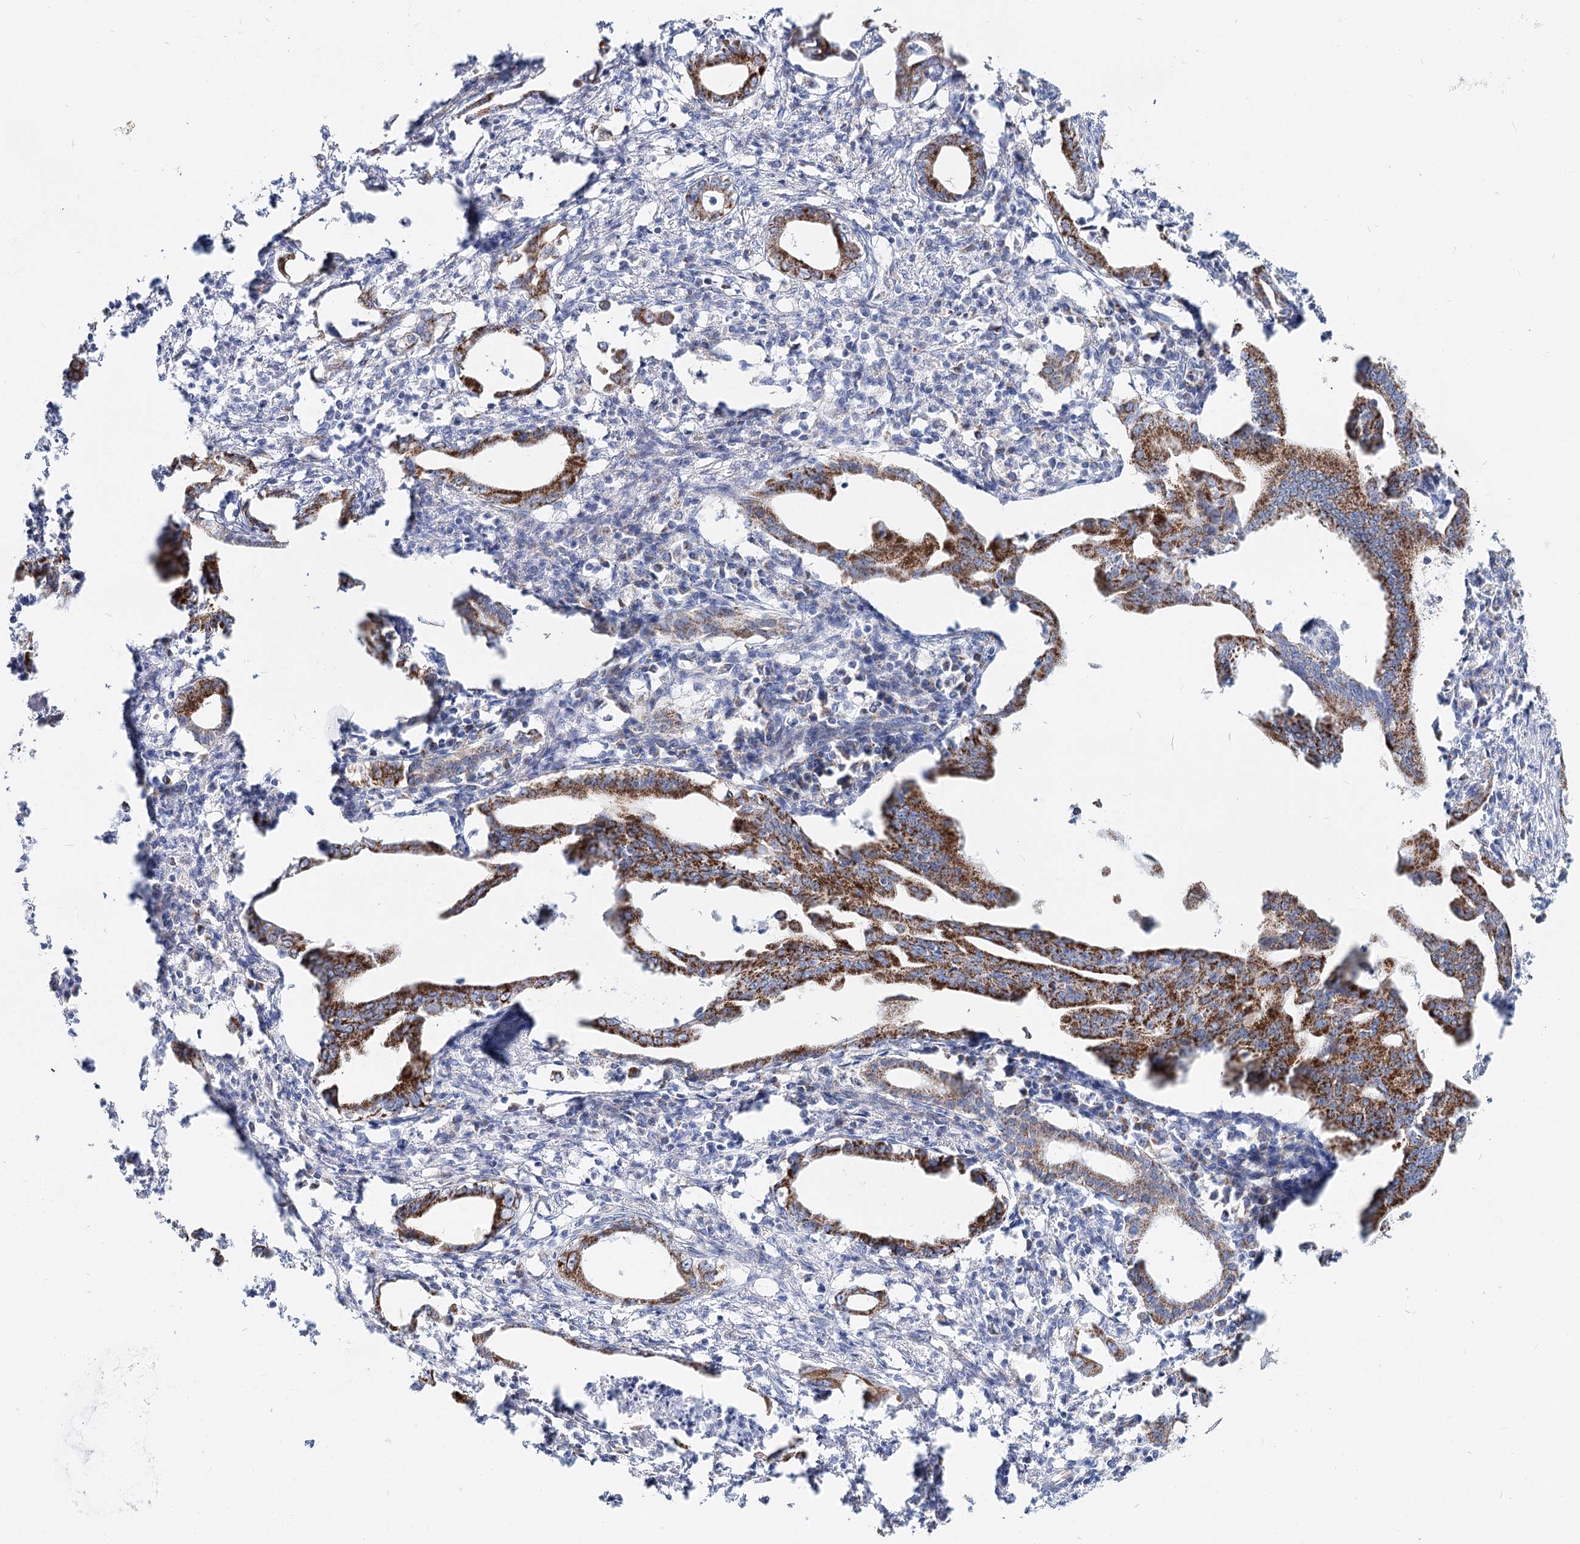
{"staining": {"intensity": "strong", "quantity": ">75%", "location": "cytoplasmic/membranous"}, "tissue": "pancreatic cancer", "cell_type": "Tumor cells", "image_type": "cancer", "snomed": [{"axis": "morphology", "description": "Adenocarcinoma, NOS"}, {"axis": "topography", "description": "Pancreas"}], "caption": "An image of pancreatic cancer (adenocarcinoma) stained for a protein shows strong cytoplasmic/membranous brown staining in tumor cells.", "gene": "MCCC2", "patient": {"sex": "female", "age": 55}}